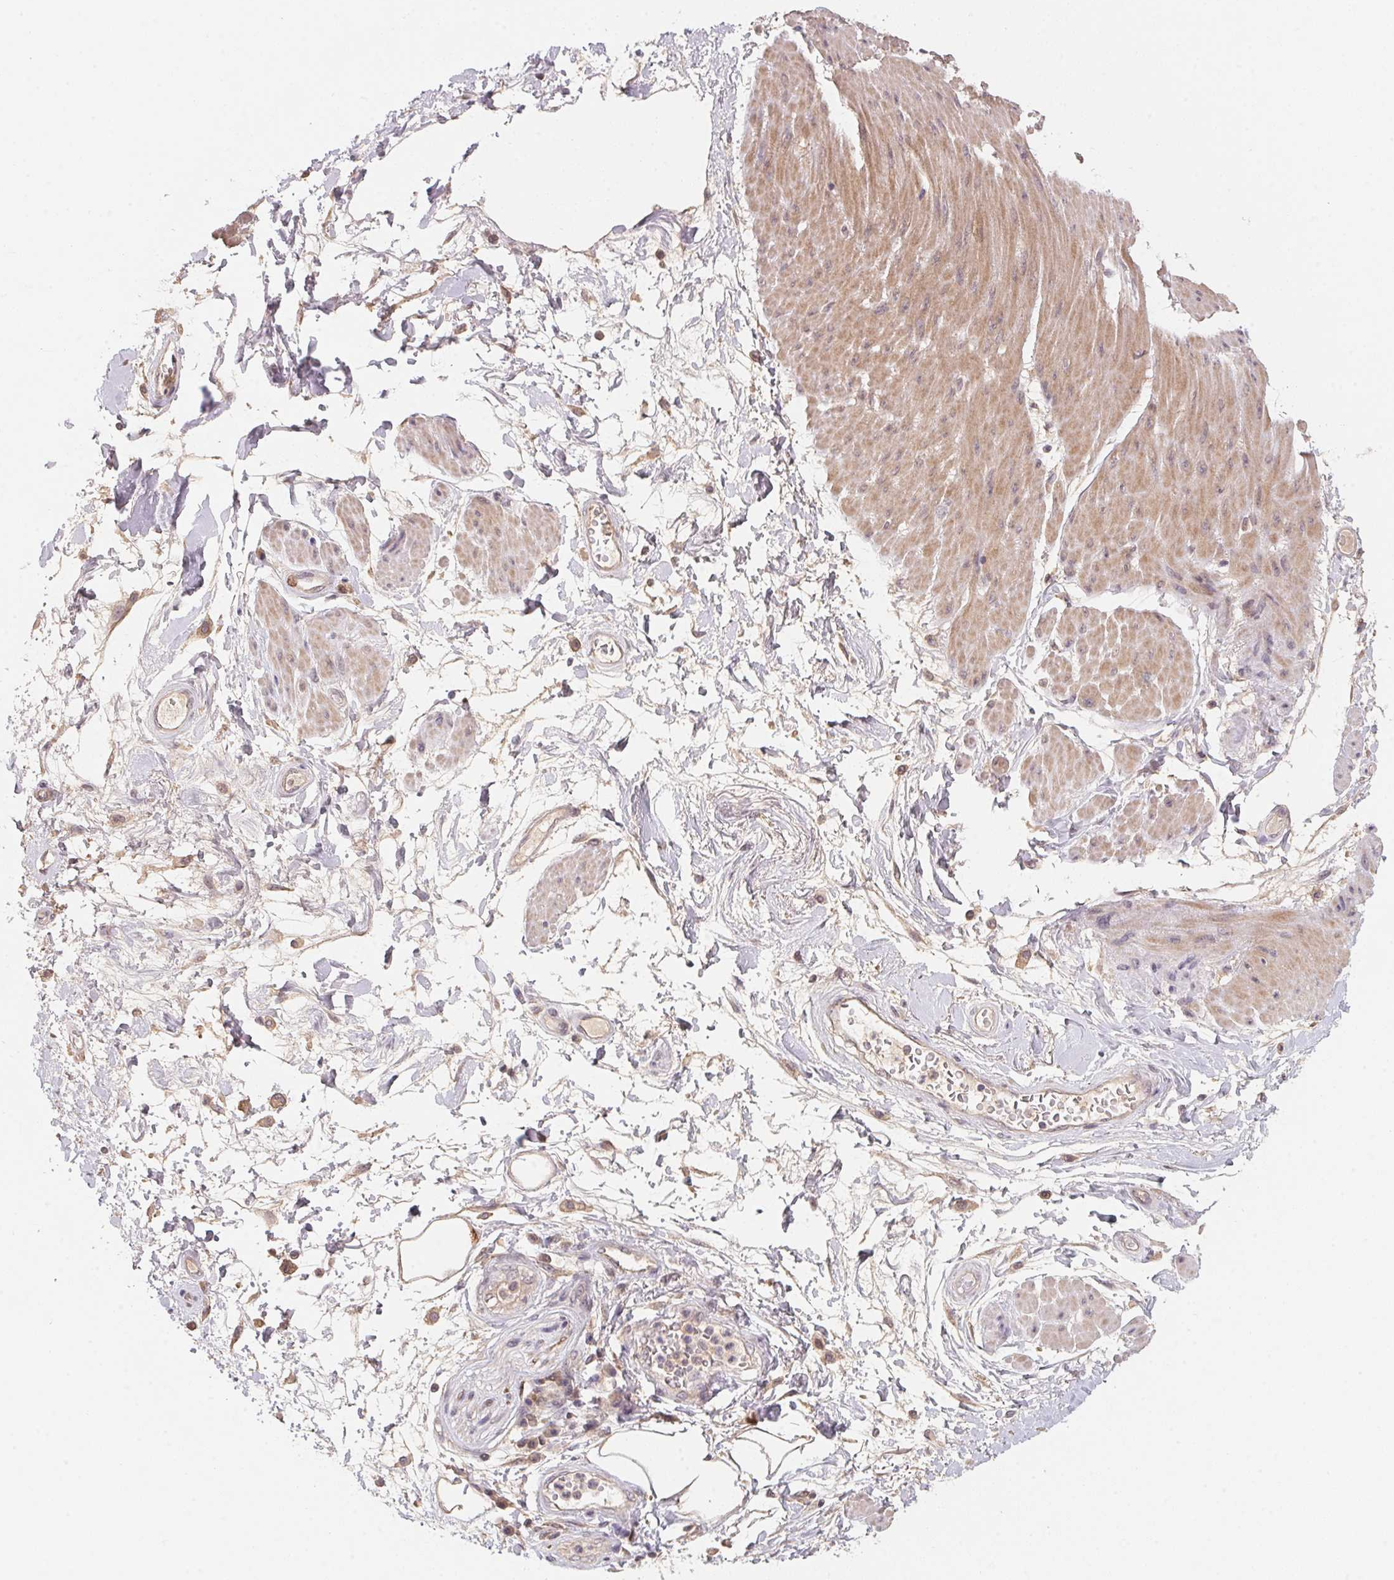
{"staining": {"intensity": "negative", "quantity": "none", "location": "none"}, "tissue": "adipose tissue", "cell_type": "Adipocytes", "image_type": "normal", "snomed": [{"axis": "morphology", "description": "Normal tissue, NOS"}, {"axis": "topography", "description": "Urinary bladder"}, {"axis": "topography", "description": "Peripheral nerve tissue"}], "caption": "High magnification brightfield microscopy of unremarkable adipose tissue stained with DAB (brown) and counterstained with hematoxylin (blue): adipocytes show no significant expression. Brightfield microscopy of IHC stained with DAB (brown) and hematoxylin (blue), captured at high magnification.", "gene": "KIFC1", "patient": {"sex": "female", "age": 60}}